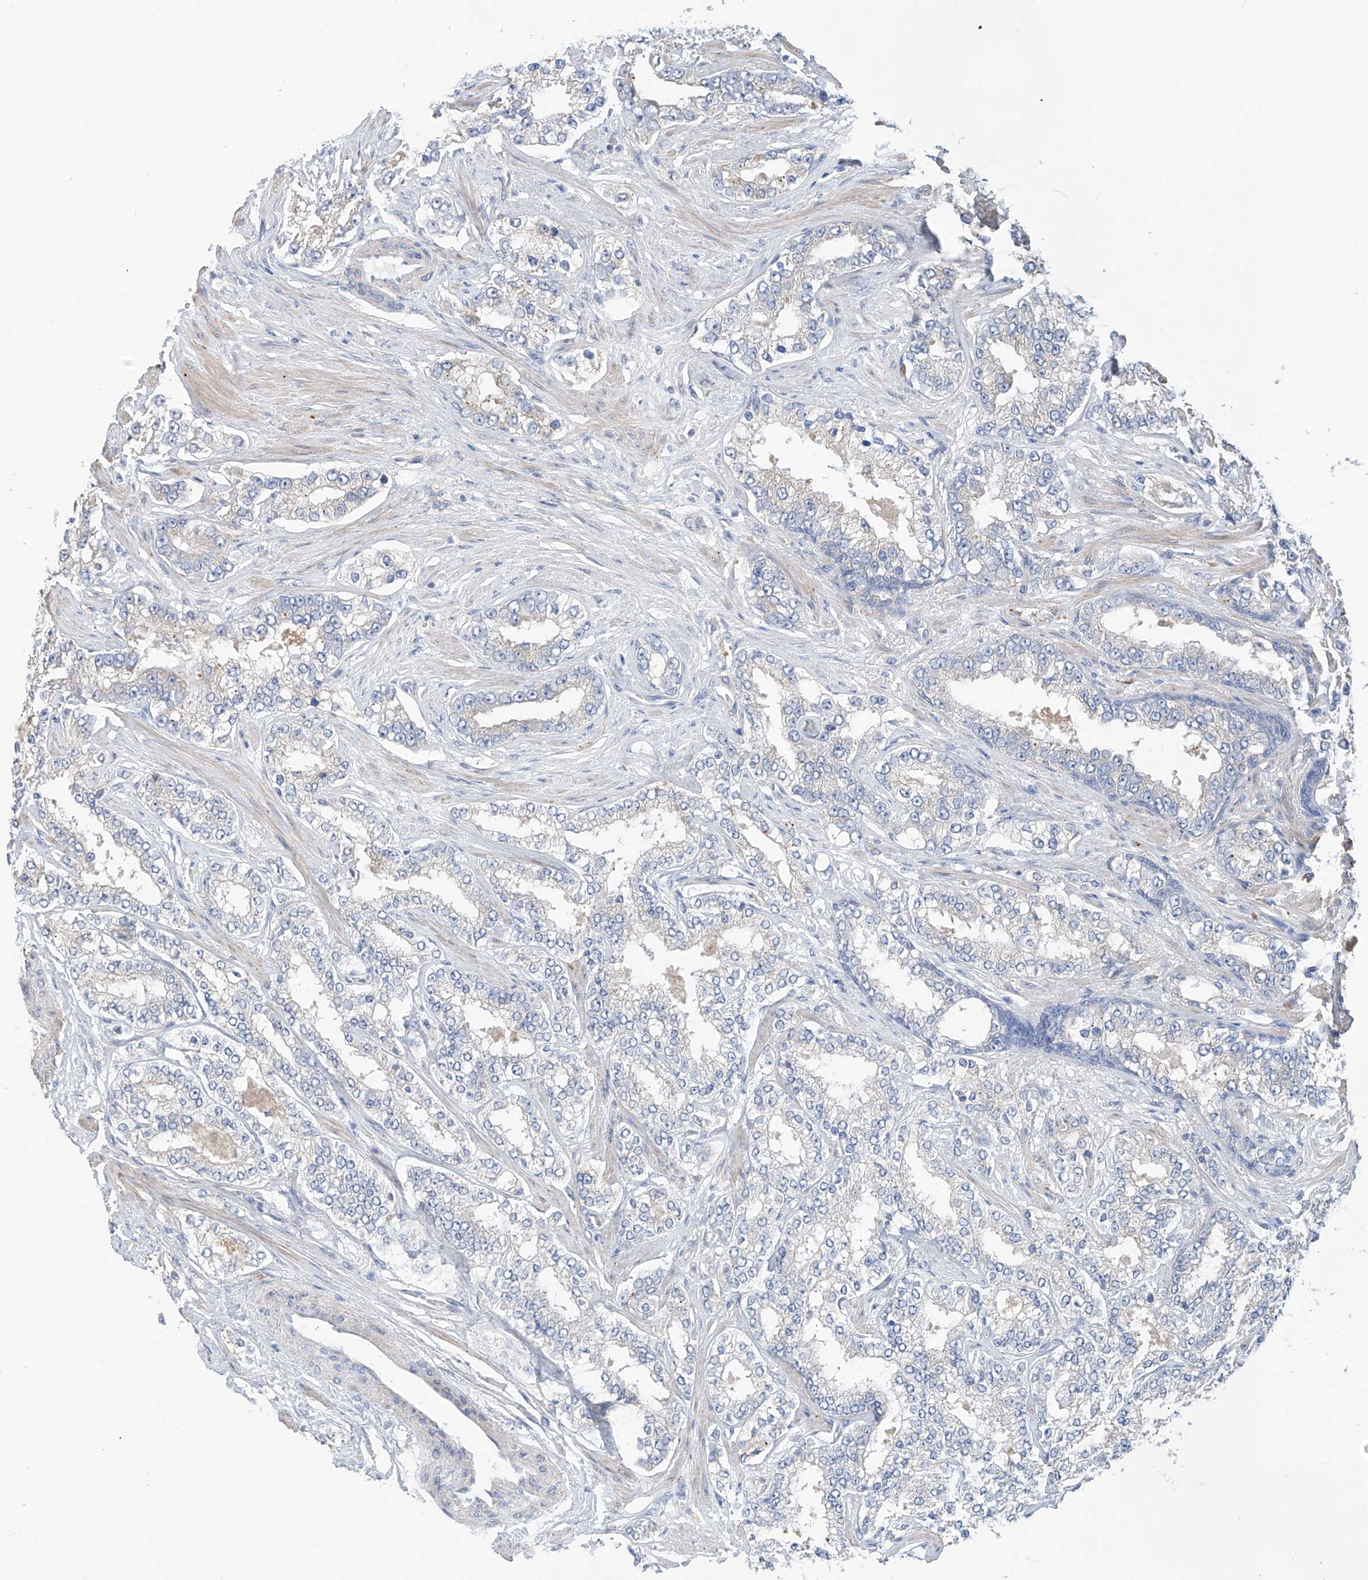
{"staining": {"intensity": "negative", "quantity": "none", "location": "none"}, "tissue": "prostate cancer", "cell_type": "Tumor cells", "image_type": "cancer", "snomed": [{"axis": "morphology", "description": "Normal tissue, NOS"}, {"axis": "morphology", "description": "Adenocarcinoma, High grade"}, {"axis": "topography", "description": "Prostate"}], "caption": "There is no significant positivity in tumor cells of prostate high-grade adenocarcinoma.", "gene": "REC8", "patient": {"sex": "male", "age": 83}}